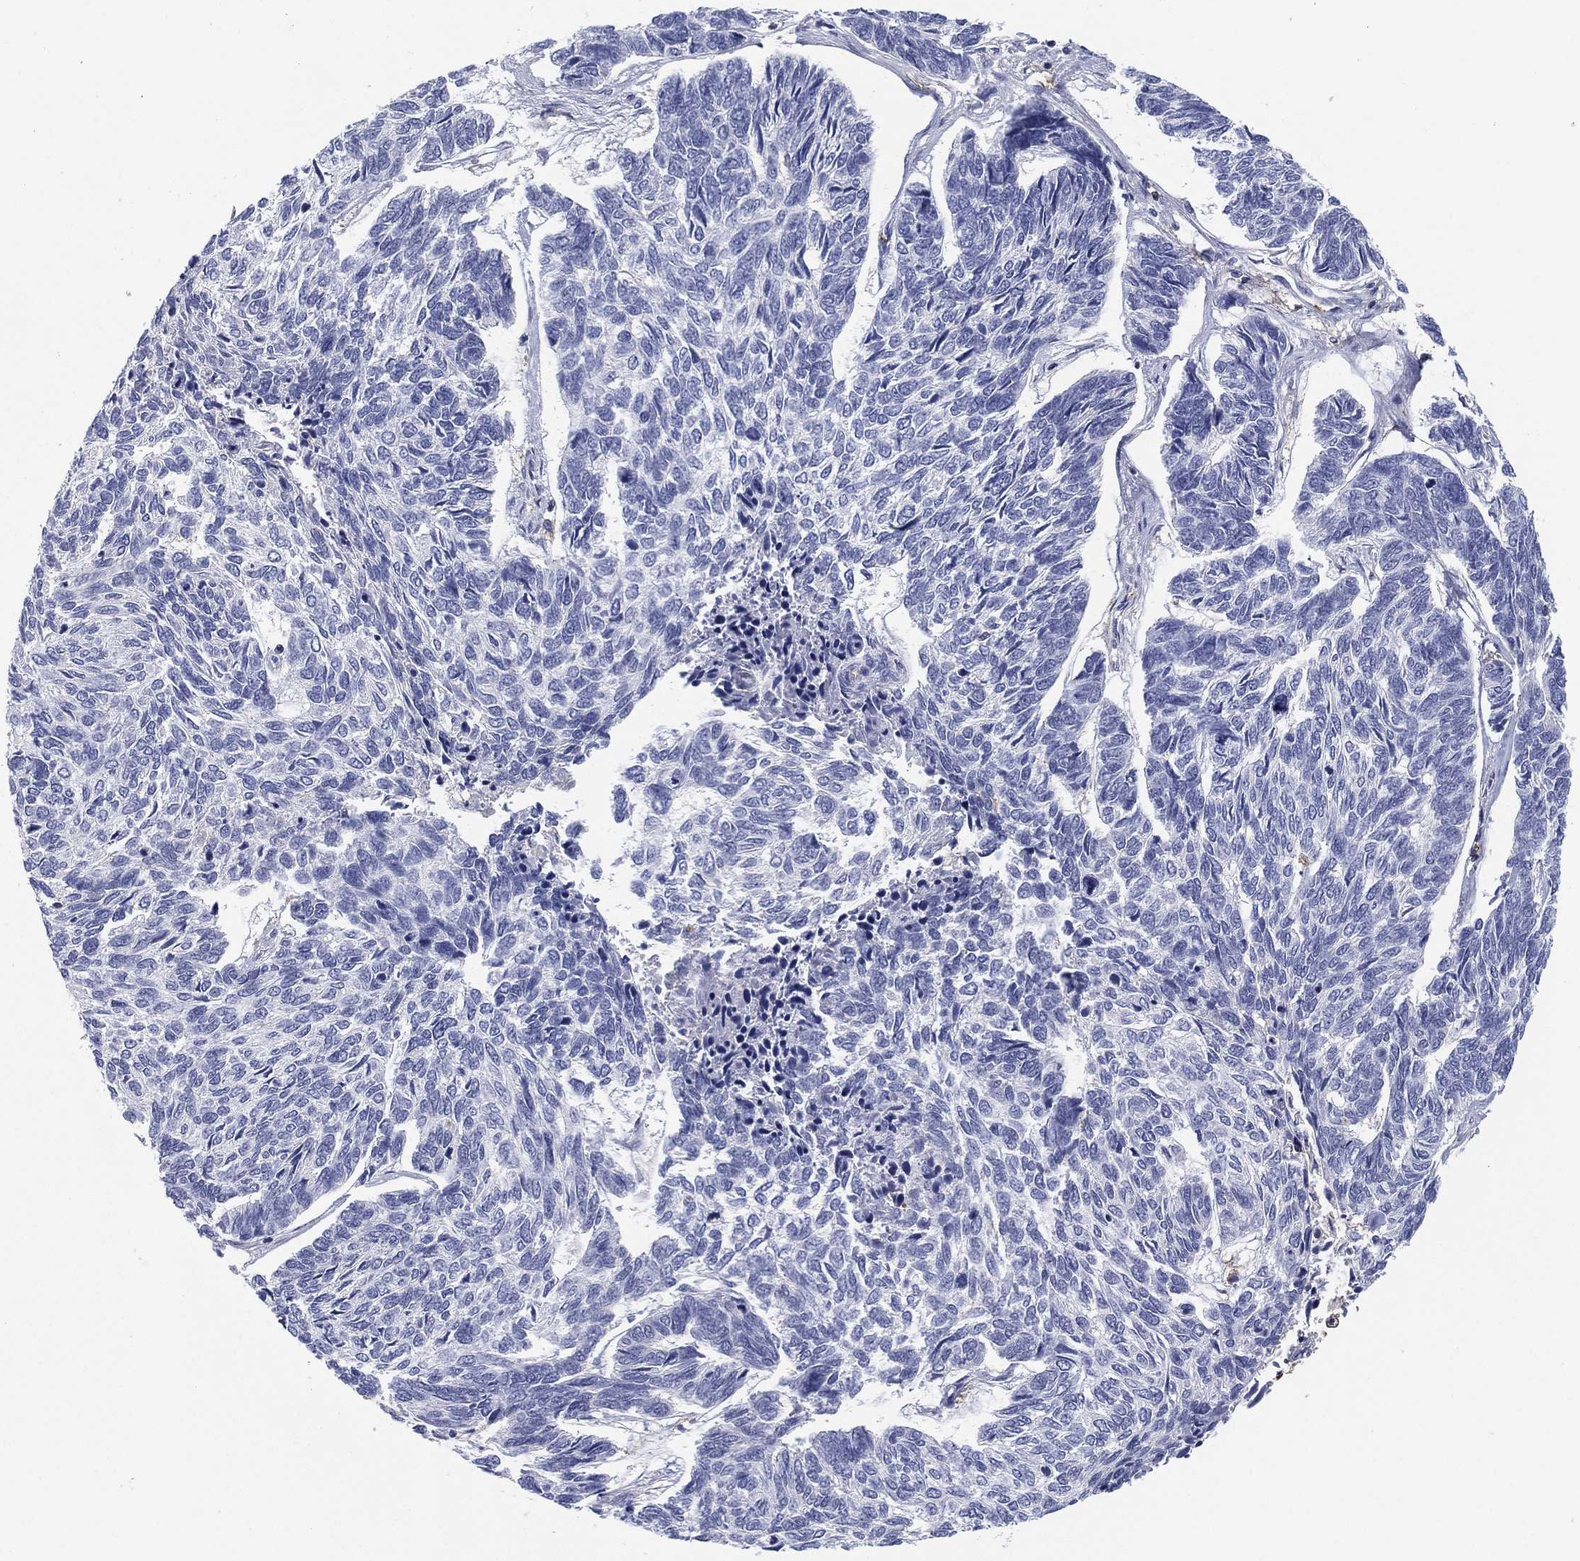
{"staining": {"intensity": "negative", "quantity": "none", "location": "none"}, "tissue": "skin cancer", "cell_type": "Tumor cells", "image_type": "cancer", "snomed": [{"axis": "morphology", "description": "Basal cell carcinoma"}, {"axis": "topography", "description": "Skin"}], "caption": "The immunohistochemistry (IHC) micrograph has no significant positivity in tumor cells of skin cancer tissue.", "gene": "SELPLG", "patient": {"sex": "female", "age": 65}}